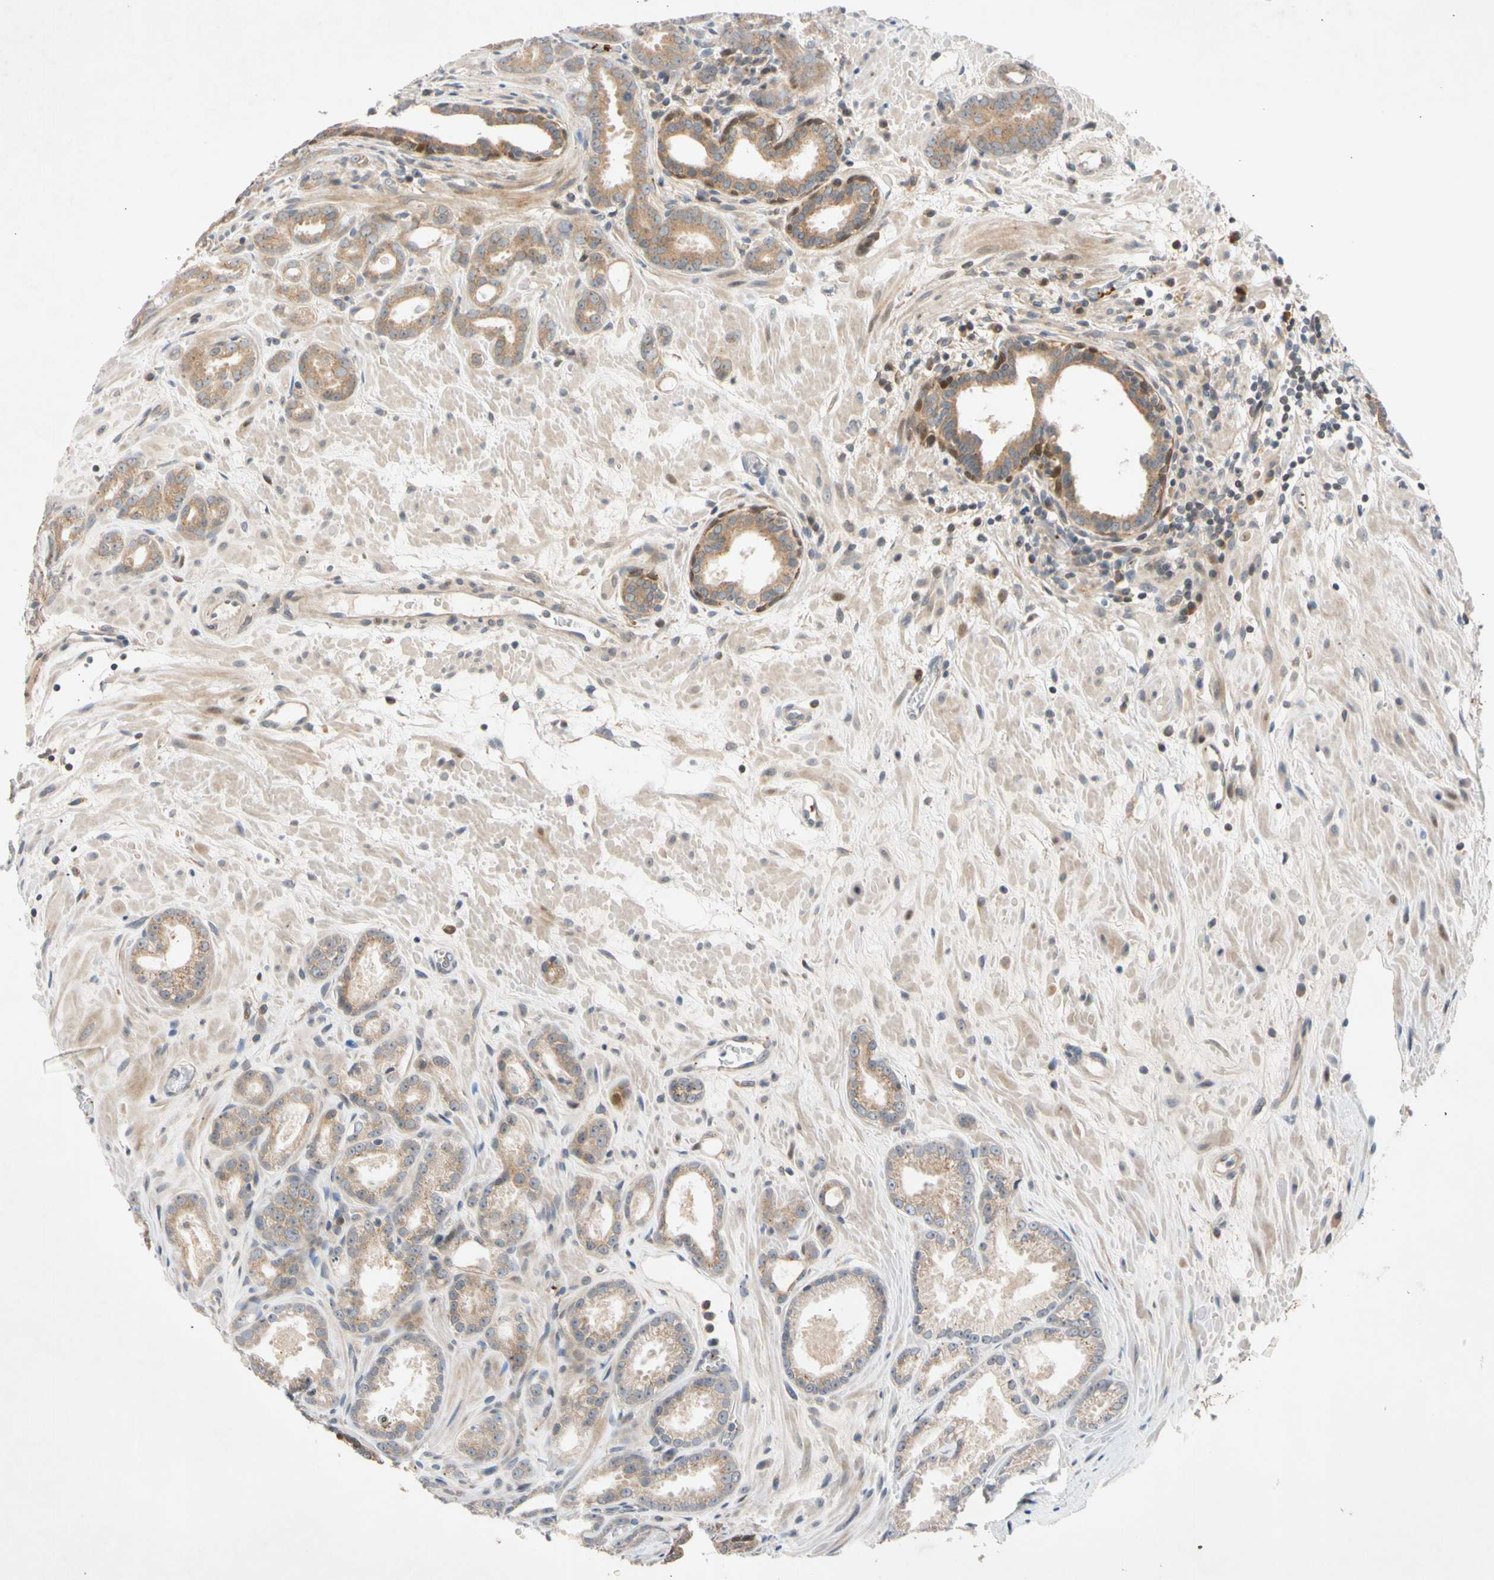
{"staining": {"intensity": "moderate", "quantity": ">75%", "location": "cytoplasmic/membranous"}, "tissue": "prostate cancer", "cell_type": "Tumor cells", "image_type": "cancer", "snomed": [{"axis": "morphology", "description": "Adenocarcinoma, Low grade"}, {"axis": "topography", "description": "Prostate"}], "caption": "Prostate cancer stained for a protein (brown) reveals moderate cytoplasmic/membranous positive staining in about >75% of tumor cells.", "gene": "CNST", "patient": {"sex": "male", "age": 57}}